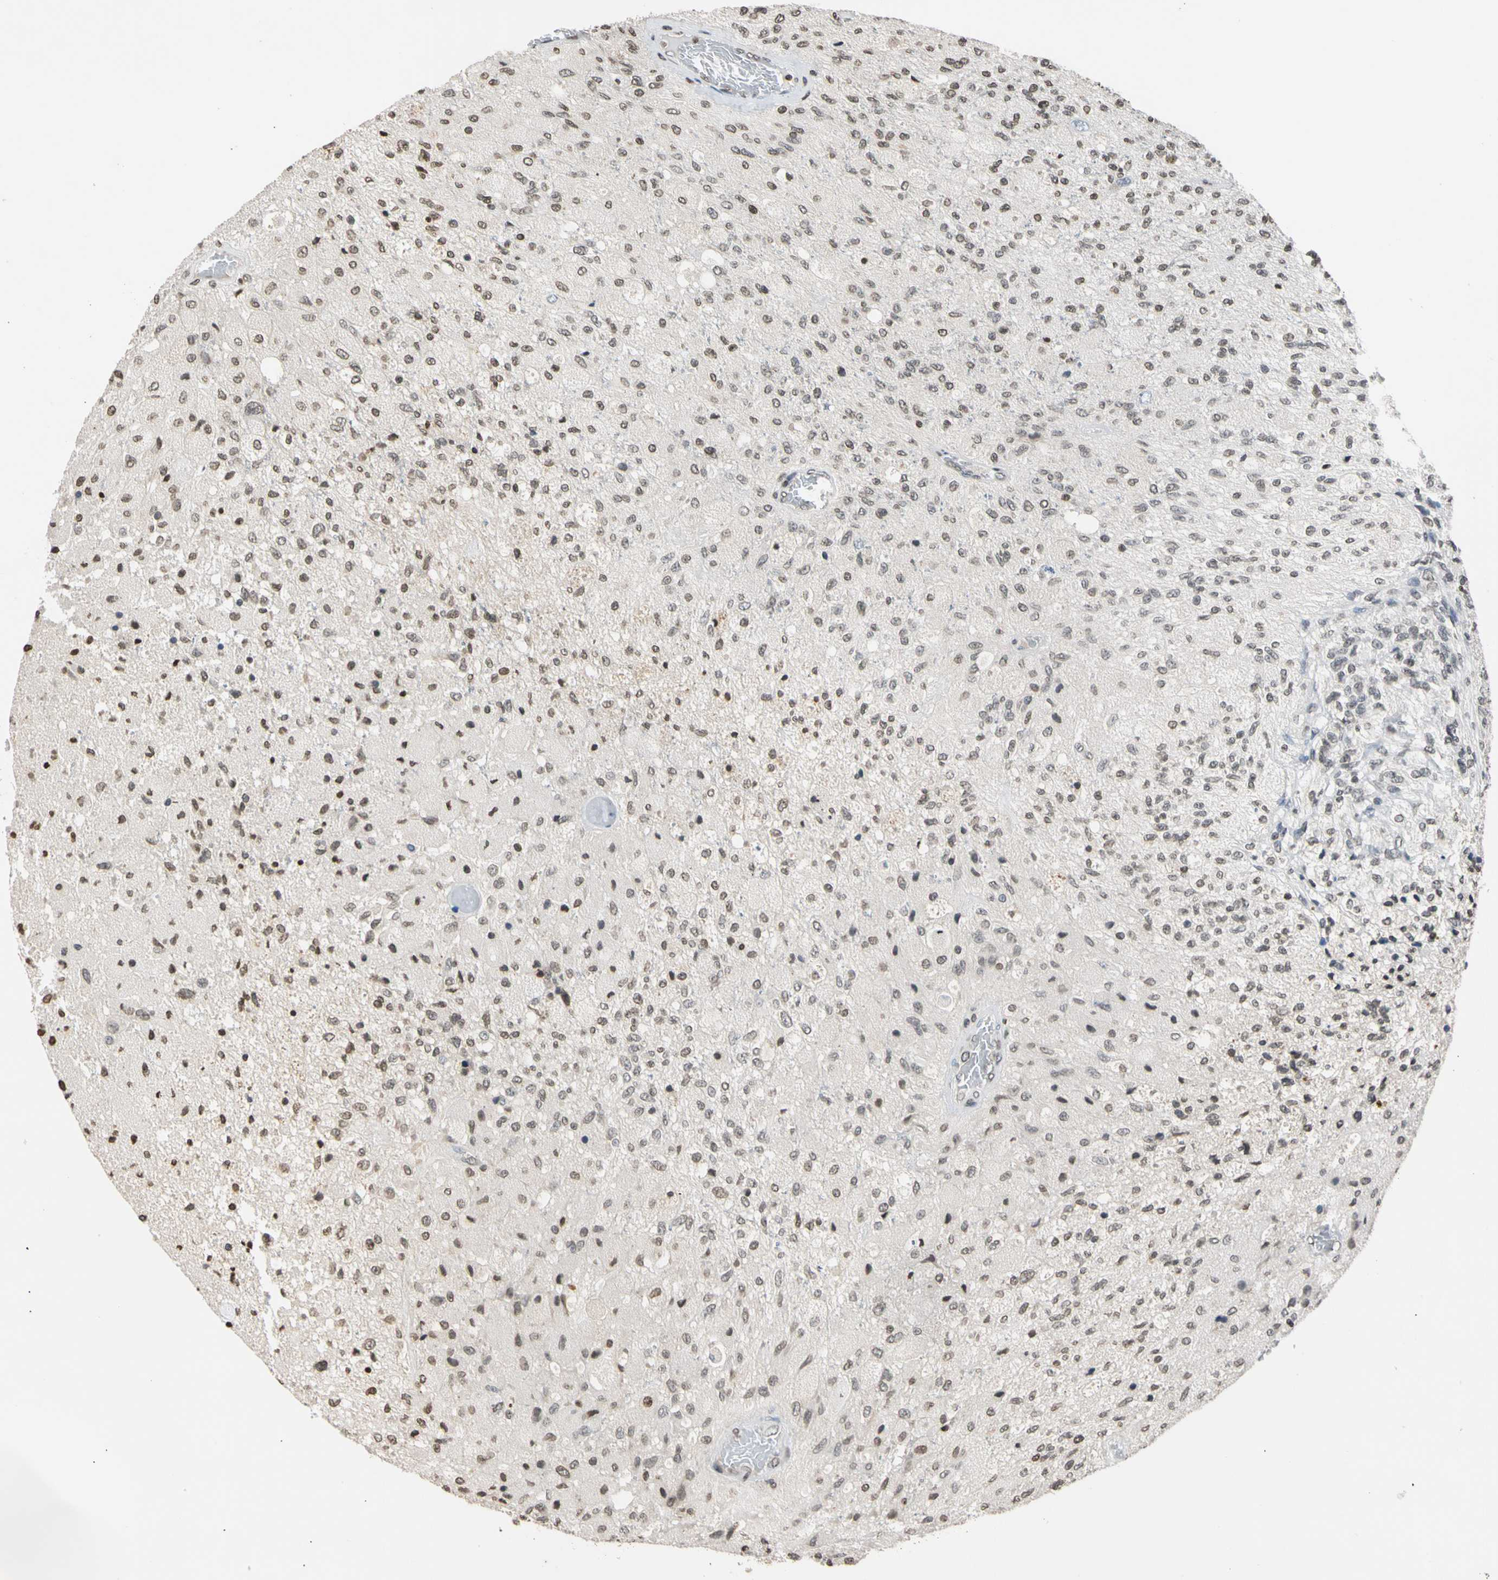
{"staining": {"intensity": "weak", "quantity": "<25%", "location": "nuclear"}, "tissue": "glioma", "cell_type": "Tumor cells", "image_type": "cancer", "snomed": [{"axis": "morphology", "description": "Normal tissue, NOS"}, {"axis": "morphology", "description": "Glioma, malignant, High grade"}, {"axis": "topography", "description": "Cerebral cortex"}], "caption": "There is no significant staining in tumor cells of glioma.", "gene": "GPX4", "patient": {"sex": "male", "age": 77}}